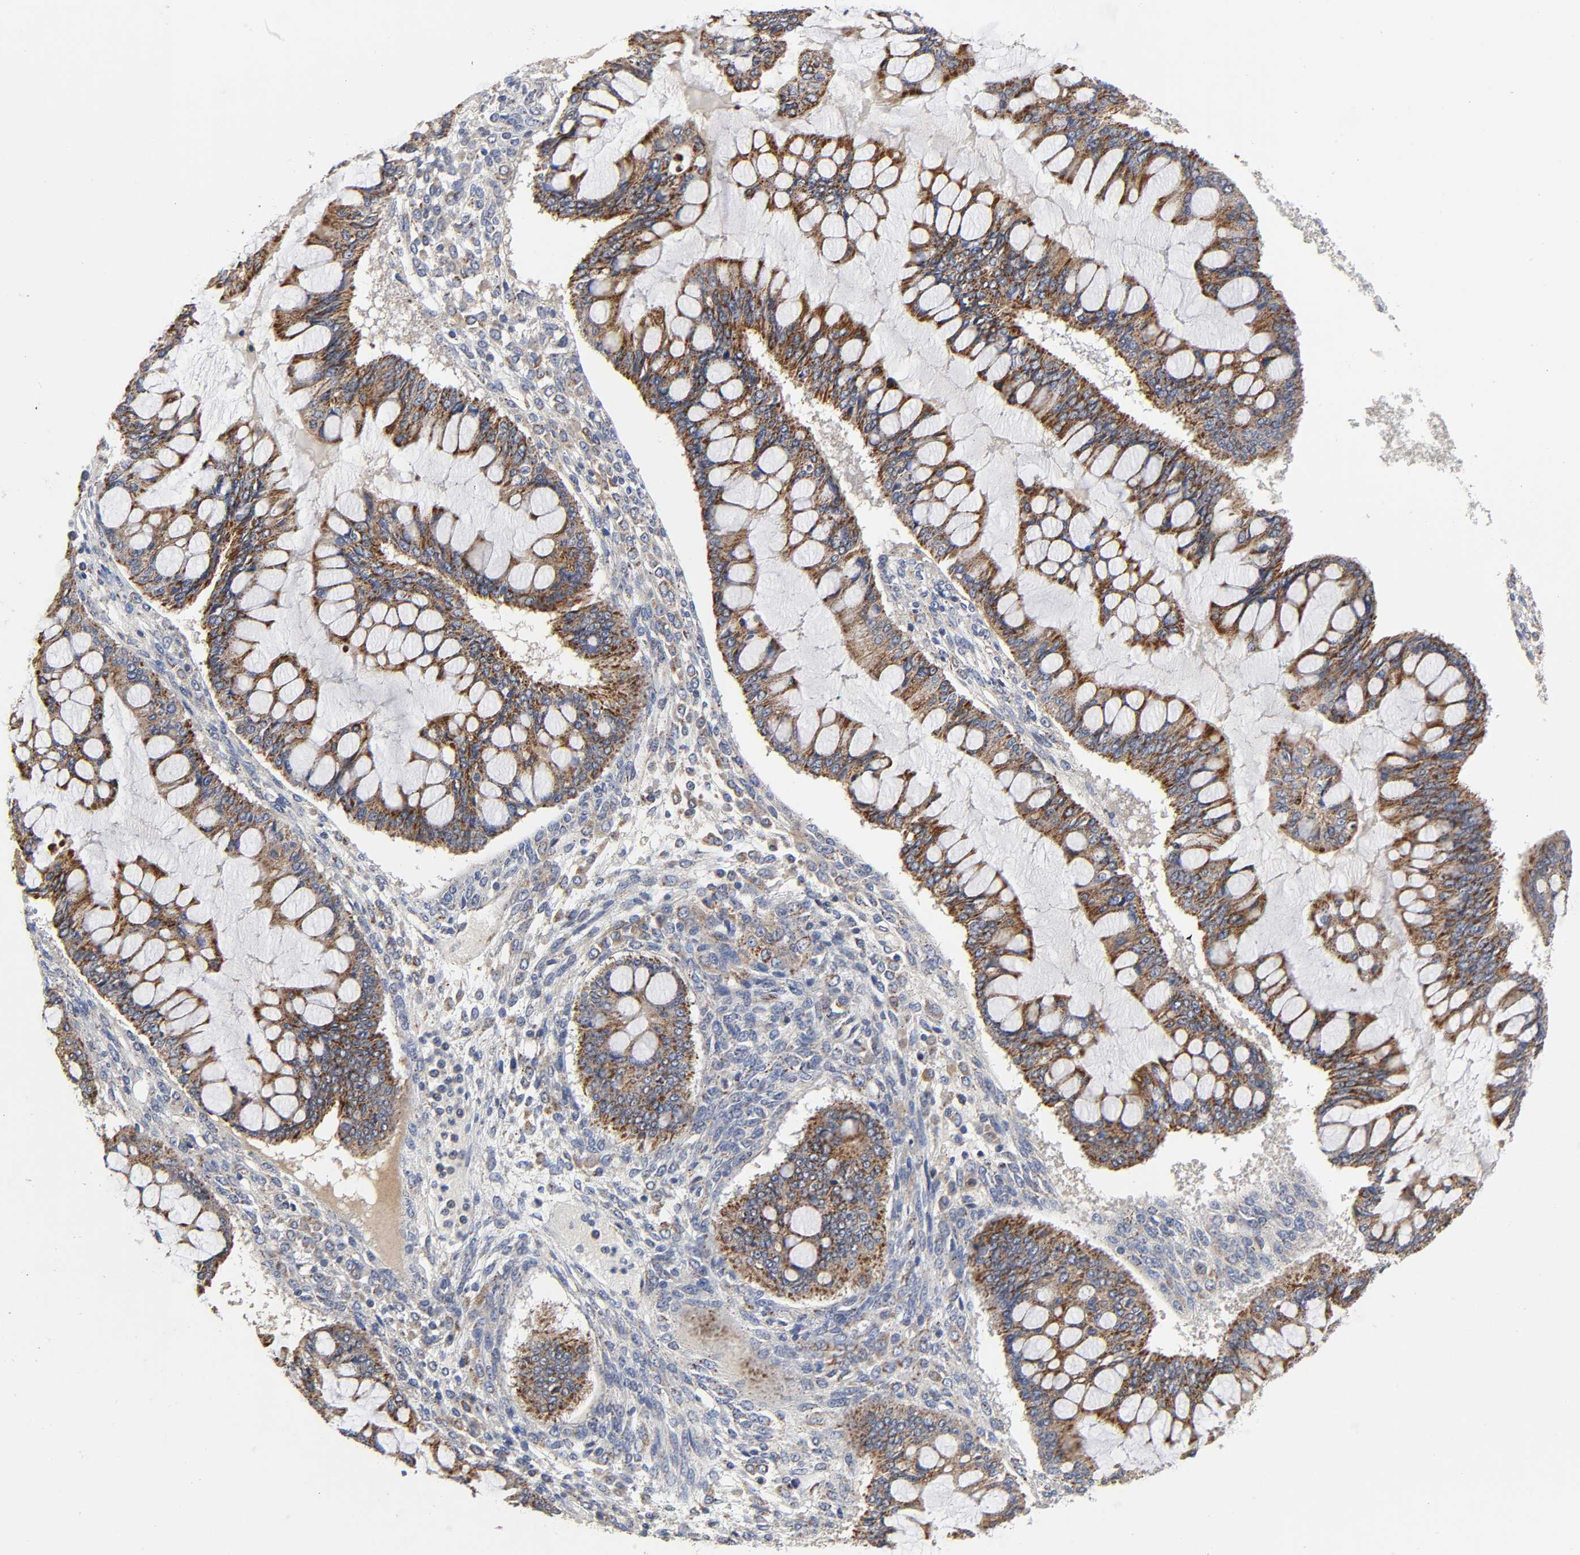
{"staining": {"intensity": "moderate", "quantity": ">75%", "location": "cytoplasmic/membranous"}, "tissue": "ovarian cancer", "cell_type": "Tumor cells", "image_type": "cancer", "snomed": [{"axis": "morphology", "description": "Cystadenocarcinoma, mucinous, NOS"}, {"axis": "topography", "description": "Ovary"}], "caption": "Immunohistochemistry (DAB (3,3'-diaminobenzidine)) staining of human ovarian cancer shows moderate cytoplasmic/membranous protein expression in approximately >75% of tumor cells.", "gene": "AOPEP", "patient": {"sex": "female", "age": 73}}